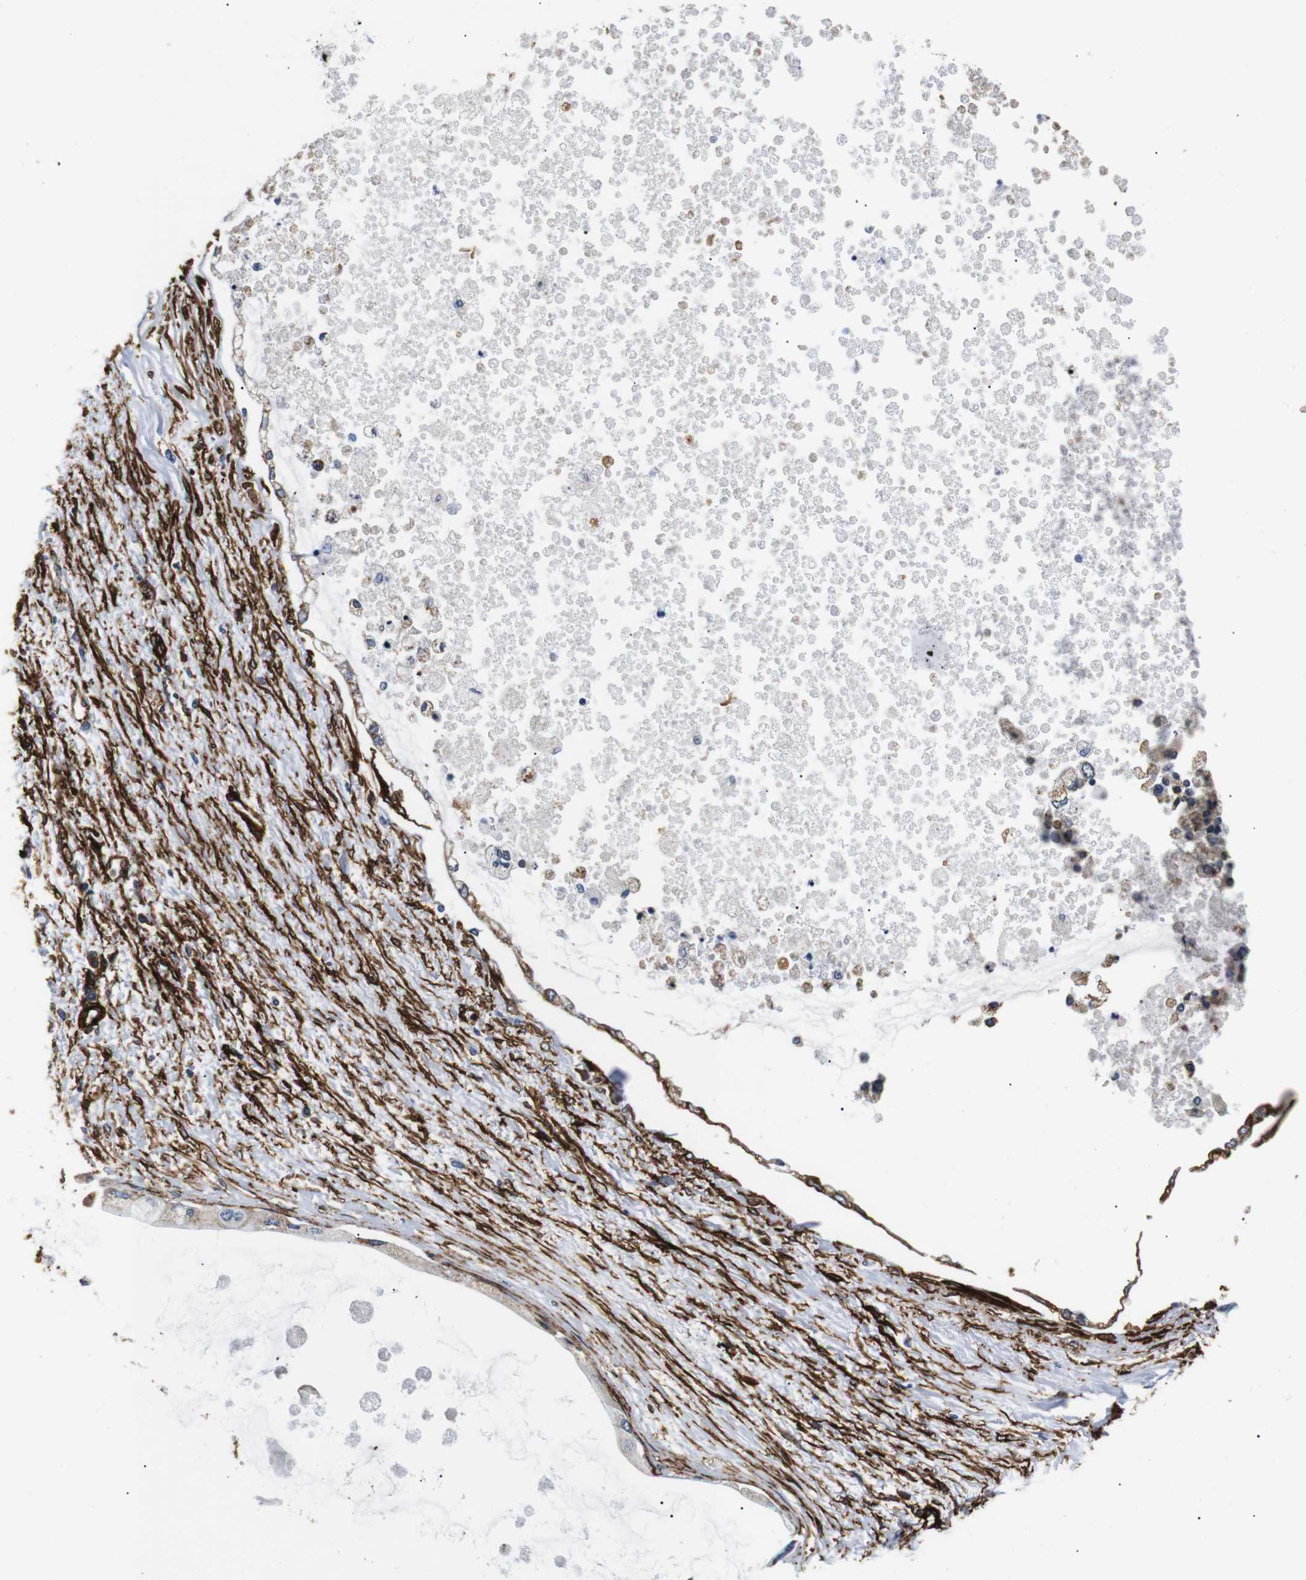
{"staining": {"intensity": "moderate", "quantity": "25%-75%", "location": "cytoplasmic/membranous"}, "tissue": "liver cancer", "cell_type": "Tumor cells", "image_type": "cancer", "snomed": [{"axis": "morphology", "description": "Cholangiocarcinoma"}, {"axis": "topography", "description": "Liver"}], "caption": "A brown stain shows moderate cytoplasmic/membranous expression of a protein in human liver cancer (cholangiocarcinoma) tumor cells.", "gene": "CAV2", "patient": {"sex": "male", "age": 50}}